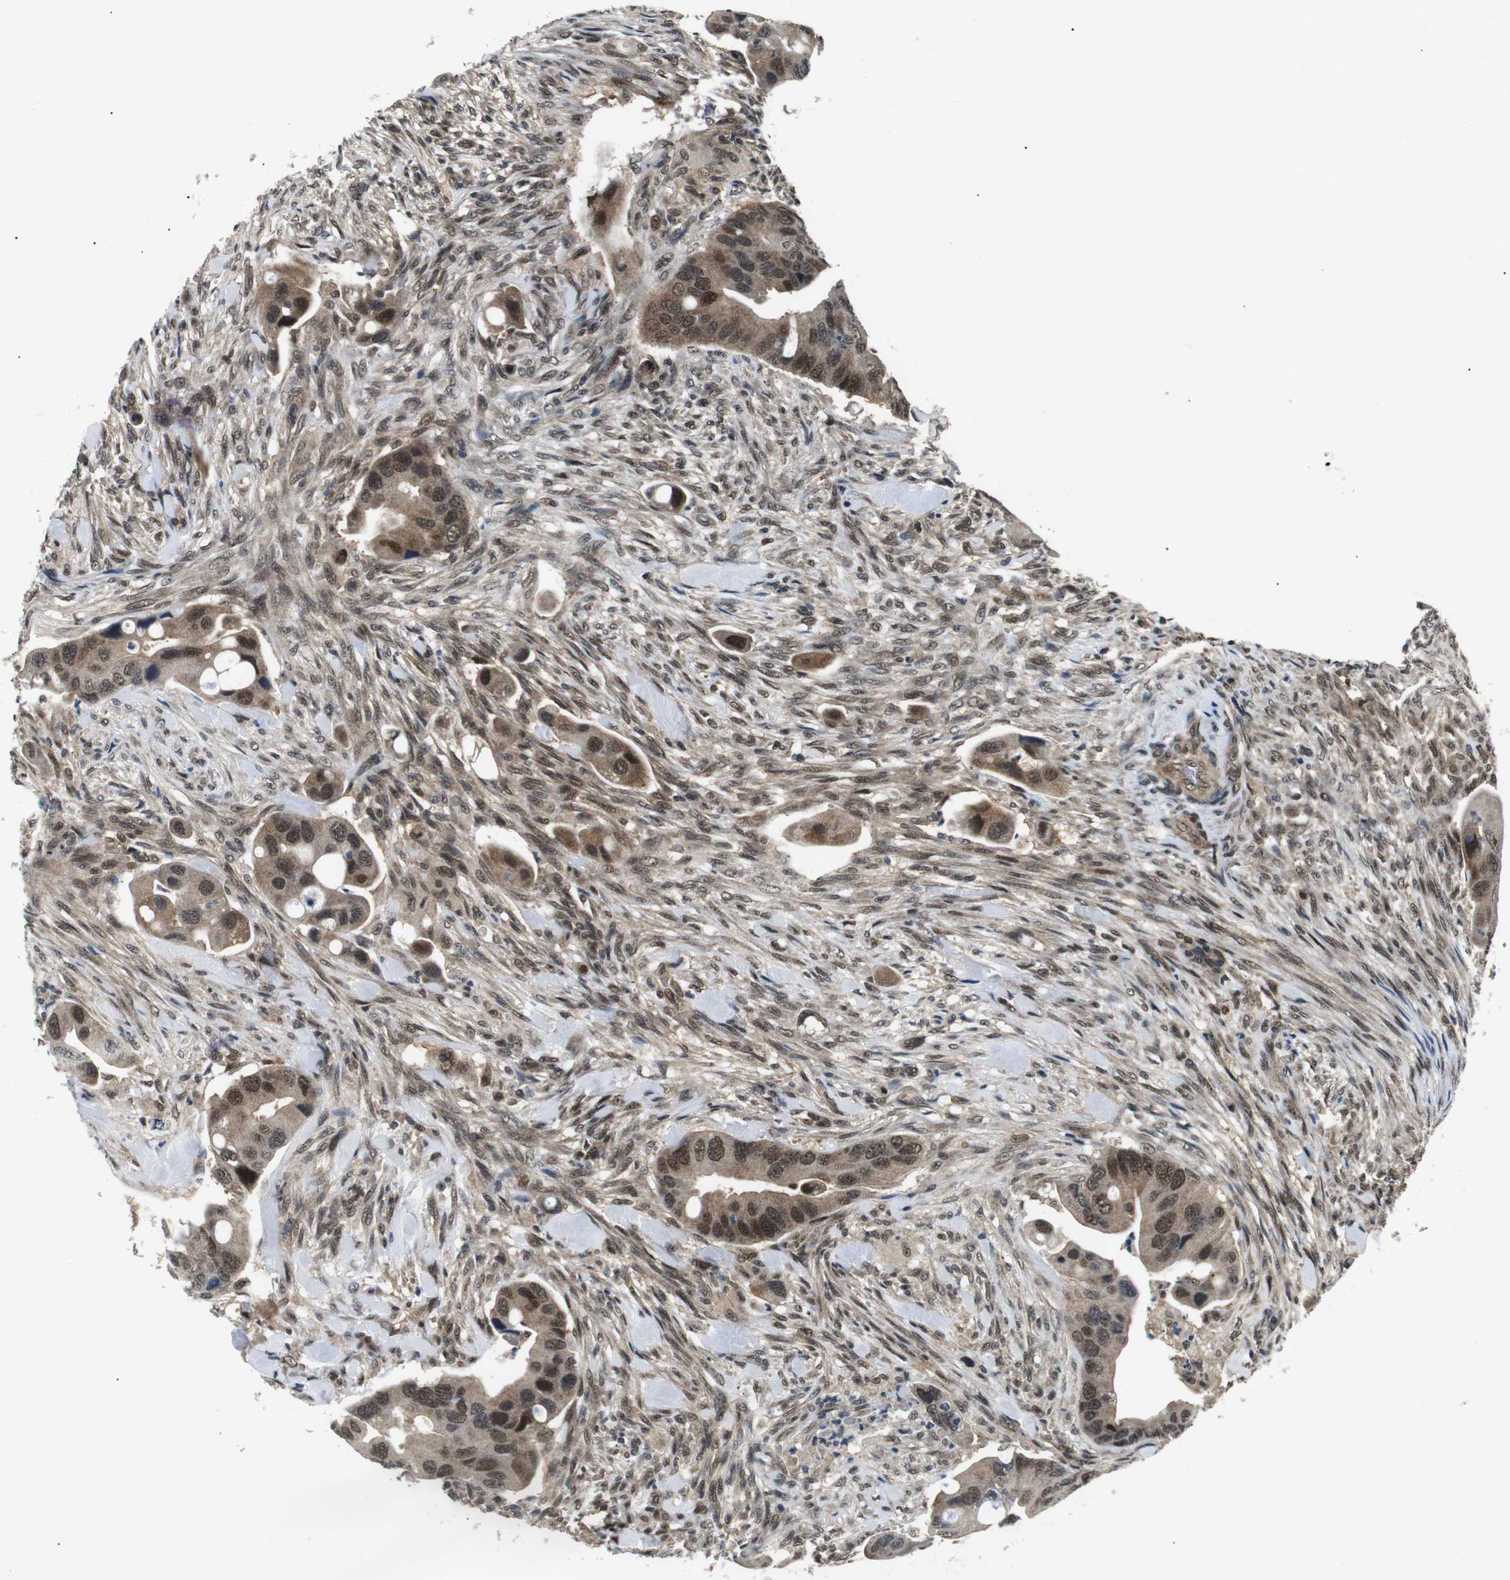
{"staining": {"intensity": "moderate", "quantity": ">75%", "location": "cytoplasmic/membranous,nuclear"}, "tissue": "colorectal cancer", "cell_type": "Tumor cells", "image_type": "cancer", "snomed": [{"axis": "morphology", "description": "Adenocarcinoma, NOS"}, {"axis": "topography", "description": "Rectum"}], "caption": "Adenocarcinoma (colorectal) tissue reveals moderate cytoplasmic/membranous and nuclear staining in approximately >75% of tumor cells, visualized by immunohistochemistry. (brown staining indicates protein expression, while blue staining denotes nuclei).", "gene": "SKP1", "patient": {"sex": "female", "age": 57}}